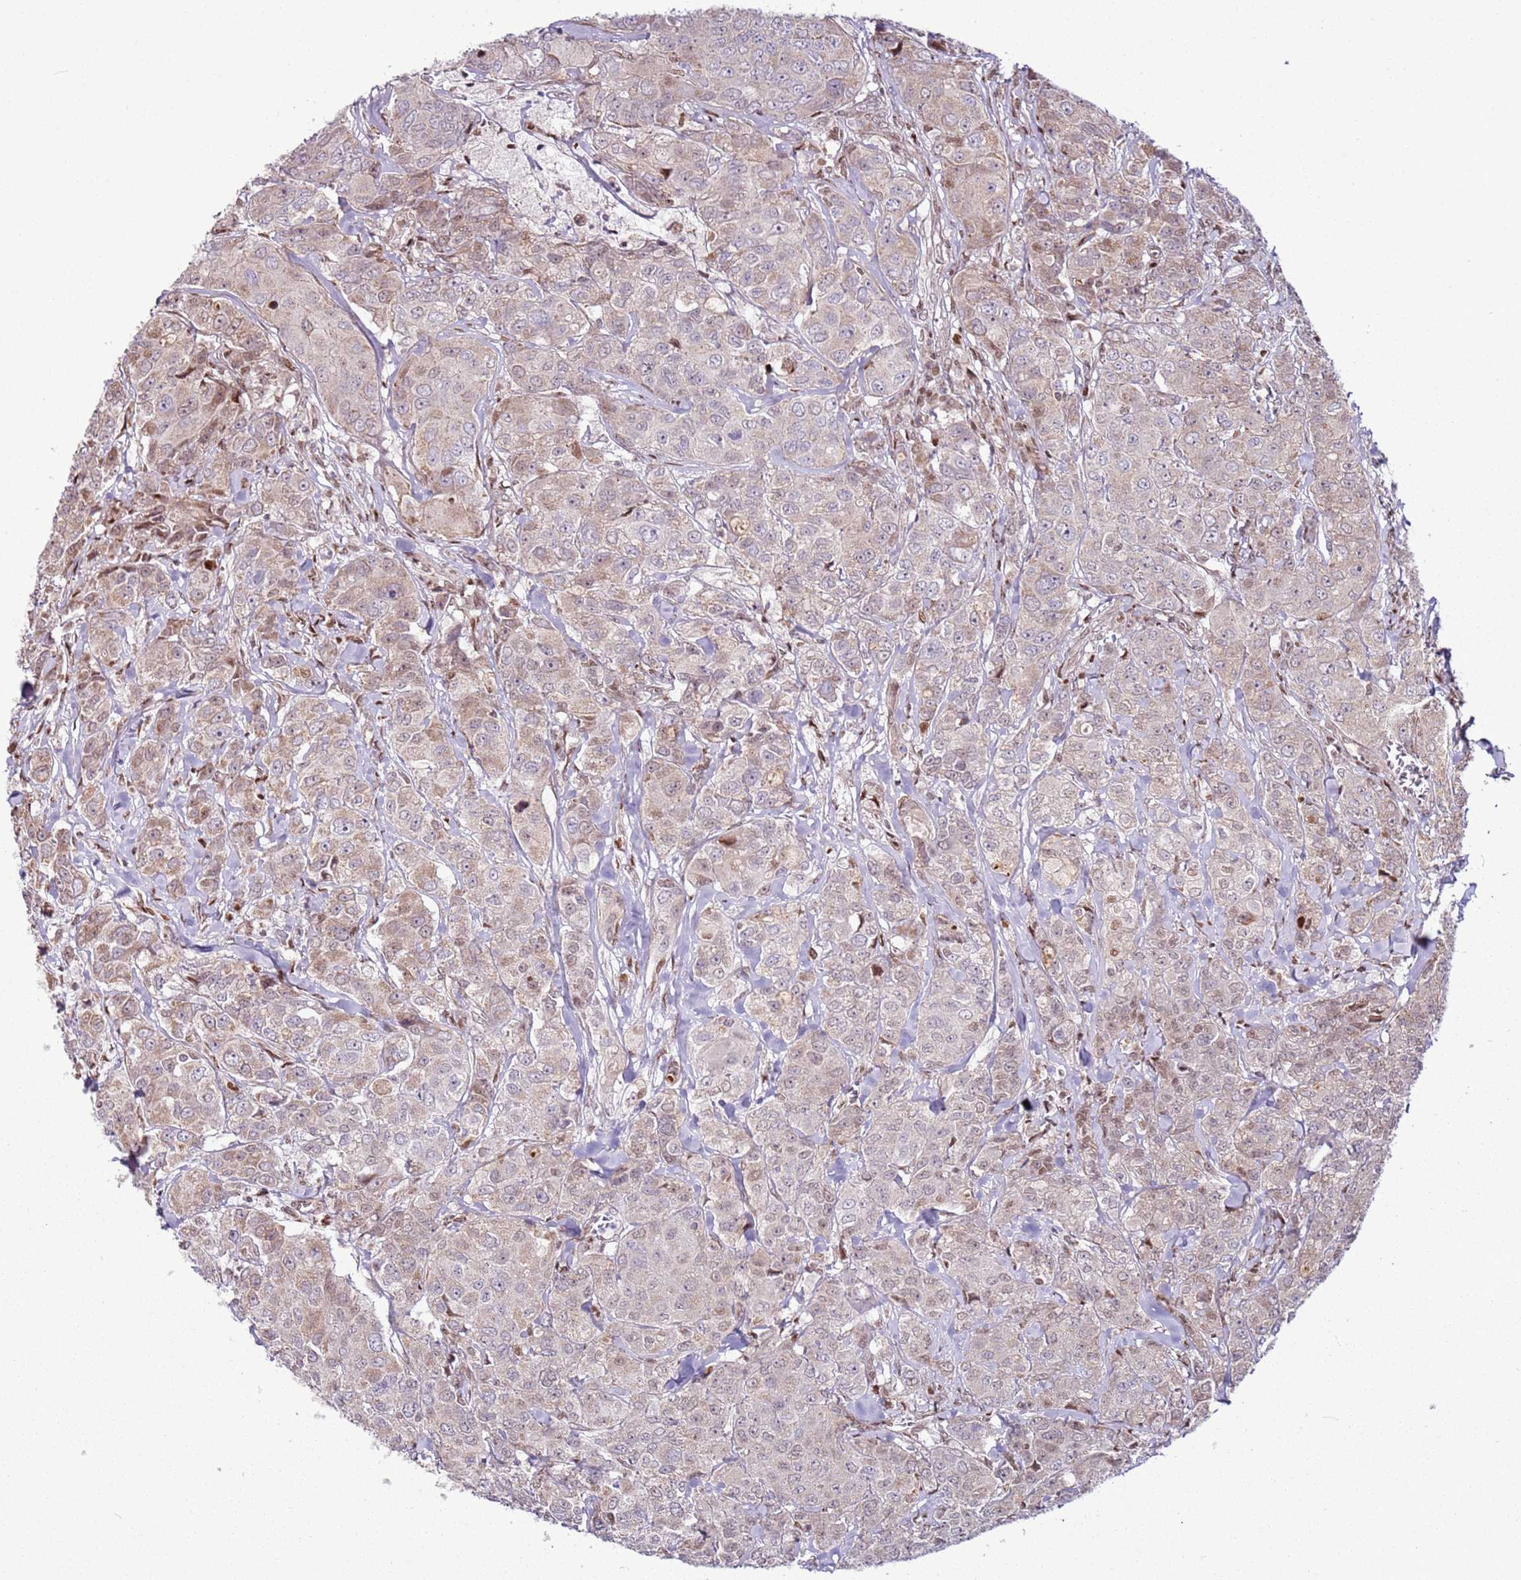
{"staining": {"intensity": "weak", "quantity": "25%-75%", "location": "cytoplasmic/membranous"}, "tissue": "breast cancer", "cell_type": "Tumor cells", "image_type": "cancer", "snomed": [{"axis": "morphology", "description": "Duct carcinoma"}, {"axis": "topography", "description": "Breast"}], "caption": "A photomicrograph showing weak cytoplasmic/membranous staining in about 25%-75% of tumor cells in infiltrating ductal carcinoma (breast), as visualized by brown immunohistochemical staining.", "gene": "PCTP", "patient": {"sex": "female", "age": 43}}